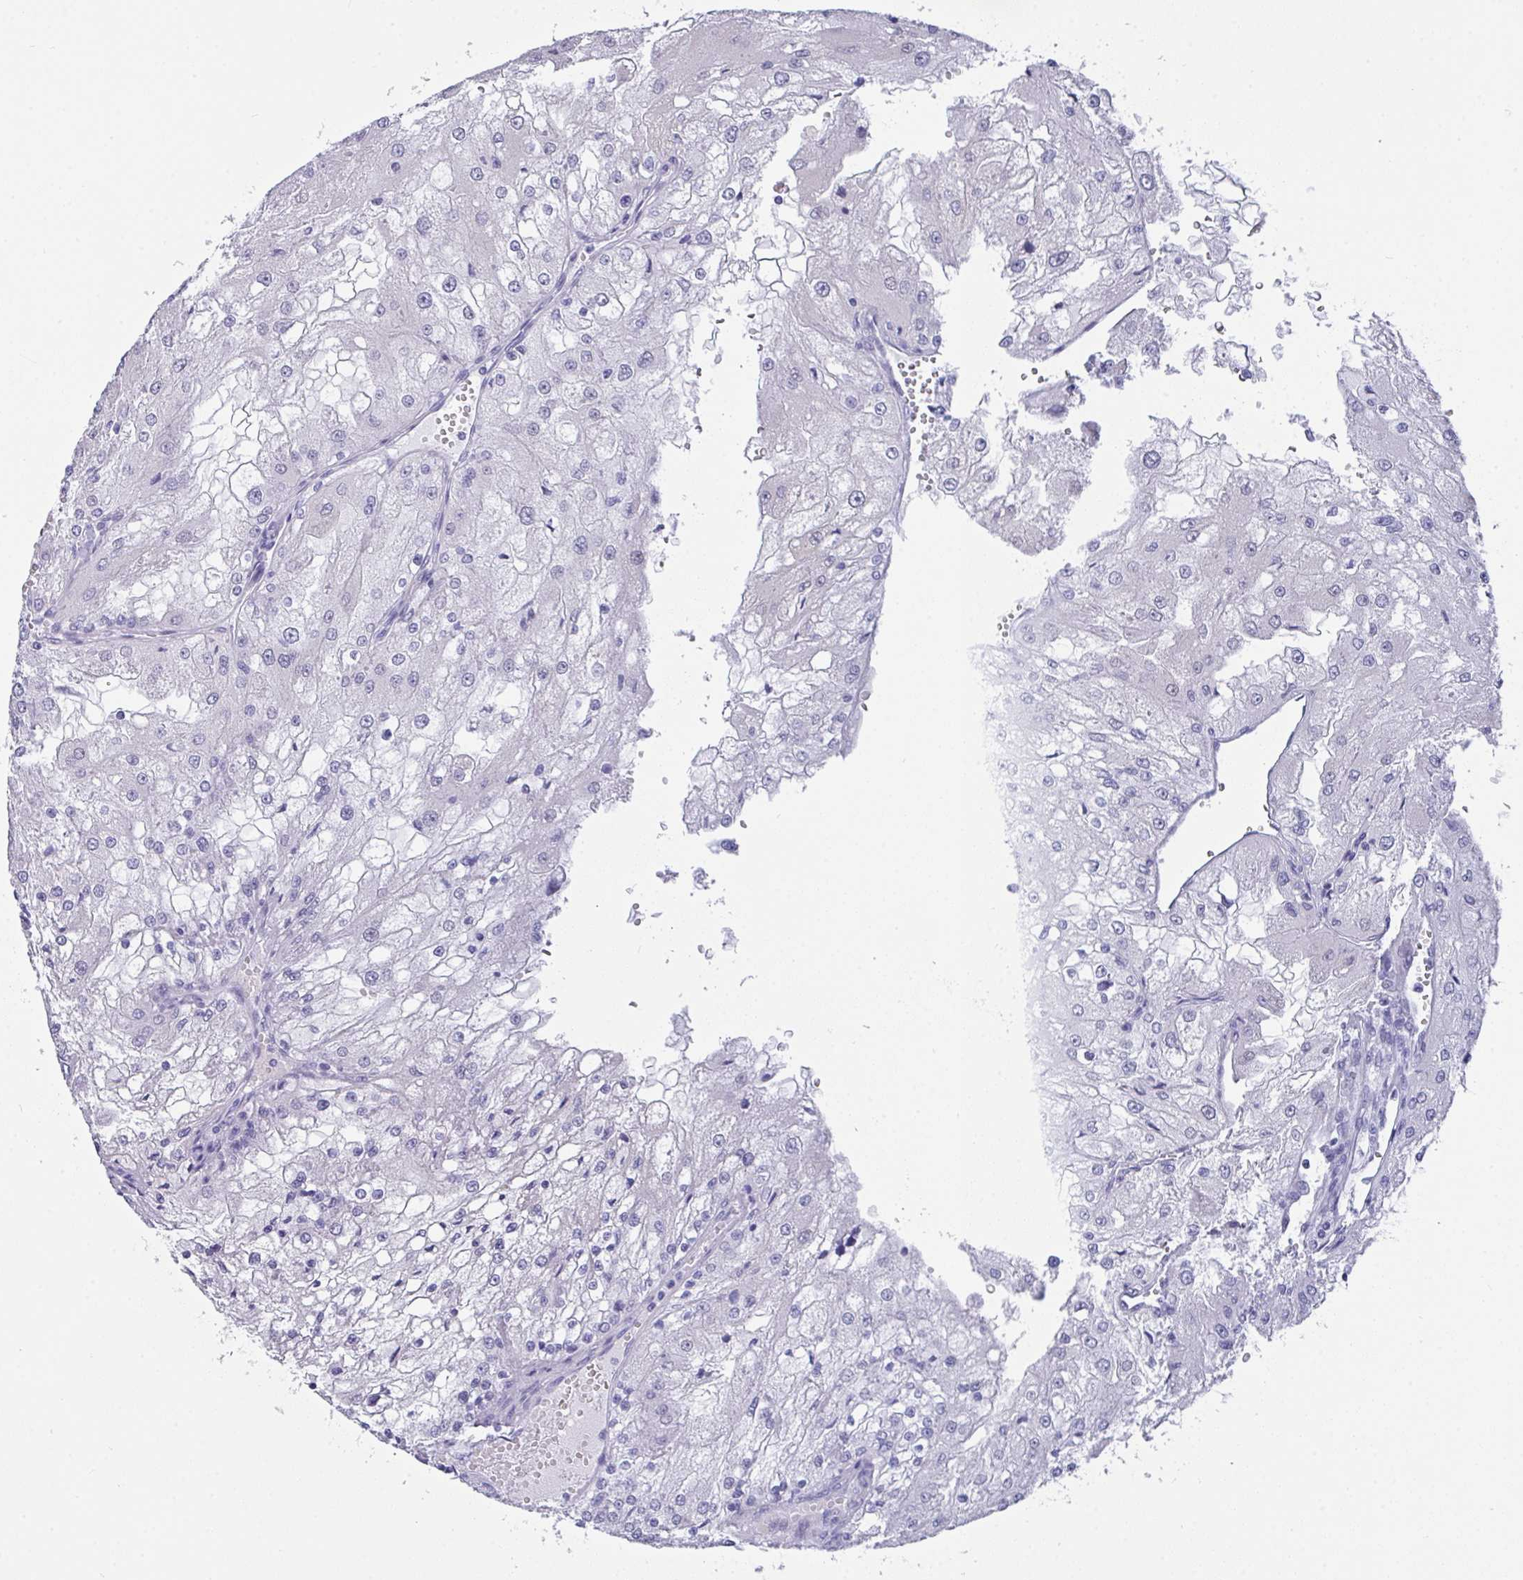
{"staining": {"intensity": "negative", "quantity": "none", "location": "none"}, "tissue": "renal cancer", "cell_type": "Tumor cells", "image_type": "cancer", "snomed": [{"axis": "morphology", "description": "Adenocarcinoma, NOS"}, {"axis": "topography", "description": "Kidney"}], "caption": "Photomicrograph shows no significant protein staining in tumor cells of renal adenocarcinoma.", "gene": "FBXL22", "patient": {"sex": "female", "age": 74}}